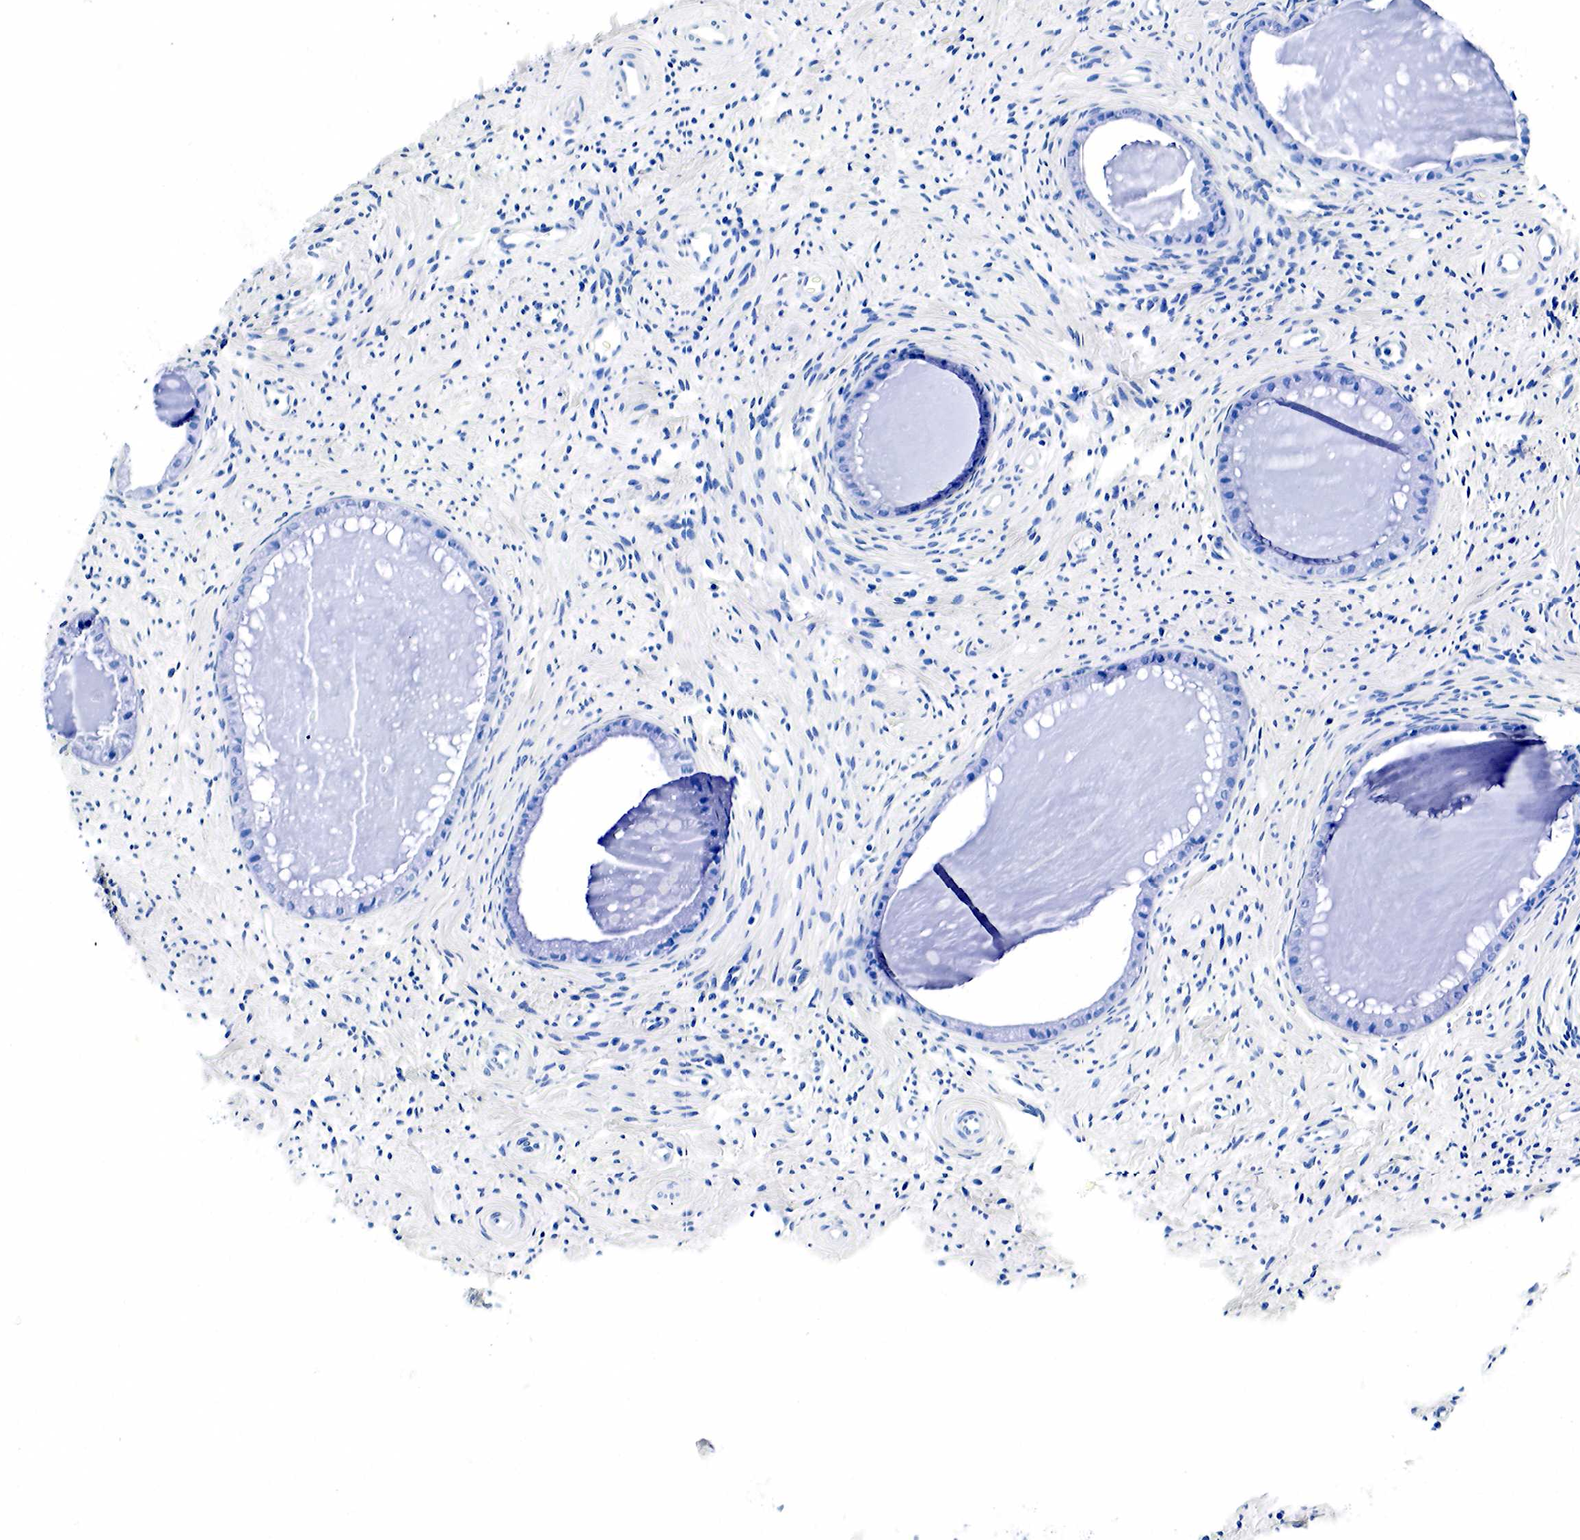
{"staining": {"intensity": "negative", "quantity": "none", "location": "none"}, "tissue": "cervix", "cell_type": "Glandular cells", "image_type": "normal", "snomed": [{"axis": "morphology", "description": "Normal tissue, NOS"}, {"axis": "topography", "description": "Cervix"}], "caption": "The histopathology image demonstrates no staining of glandular cells in benign cervix.", "gene": "GCG", "patient": {"sex": "female", "age": 70}}